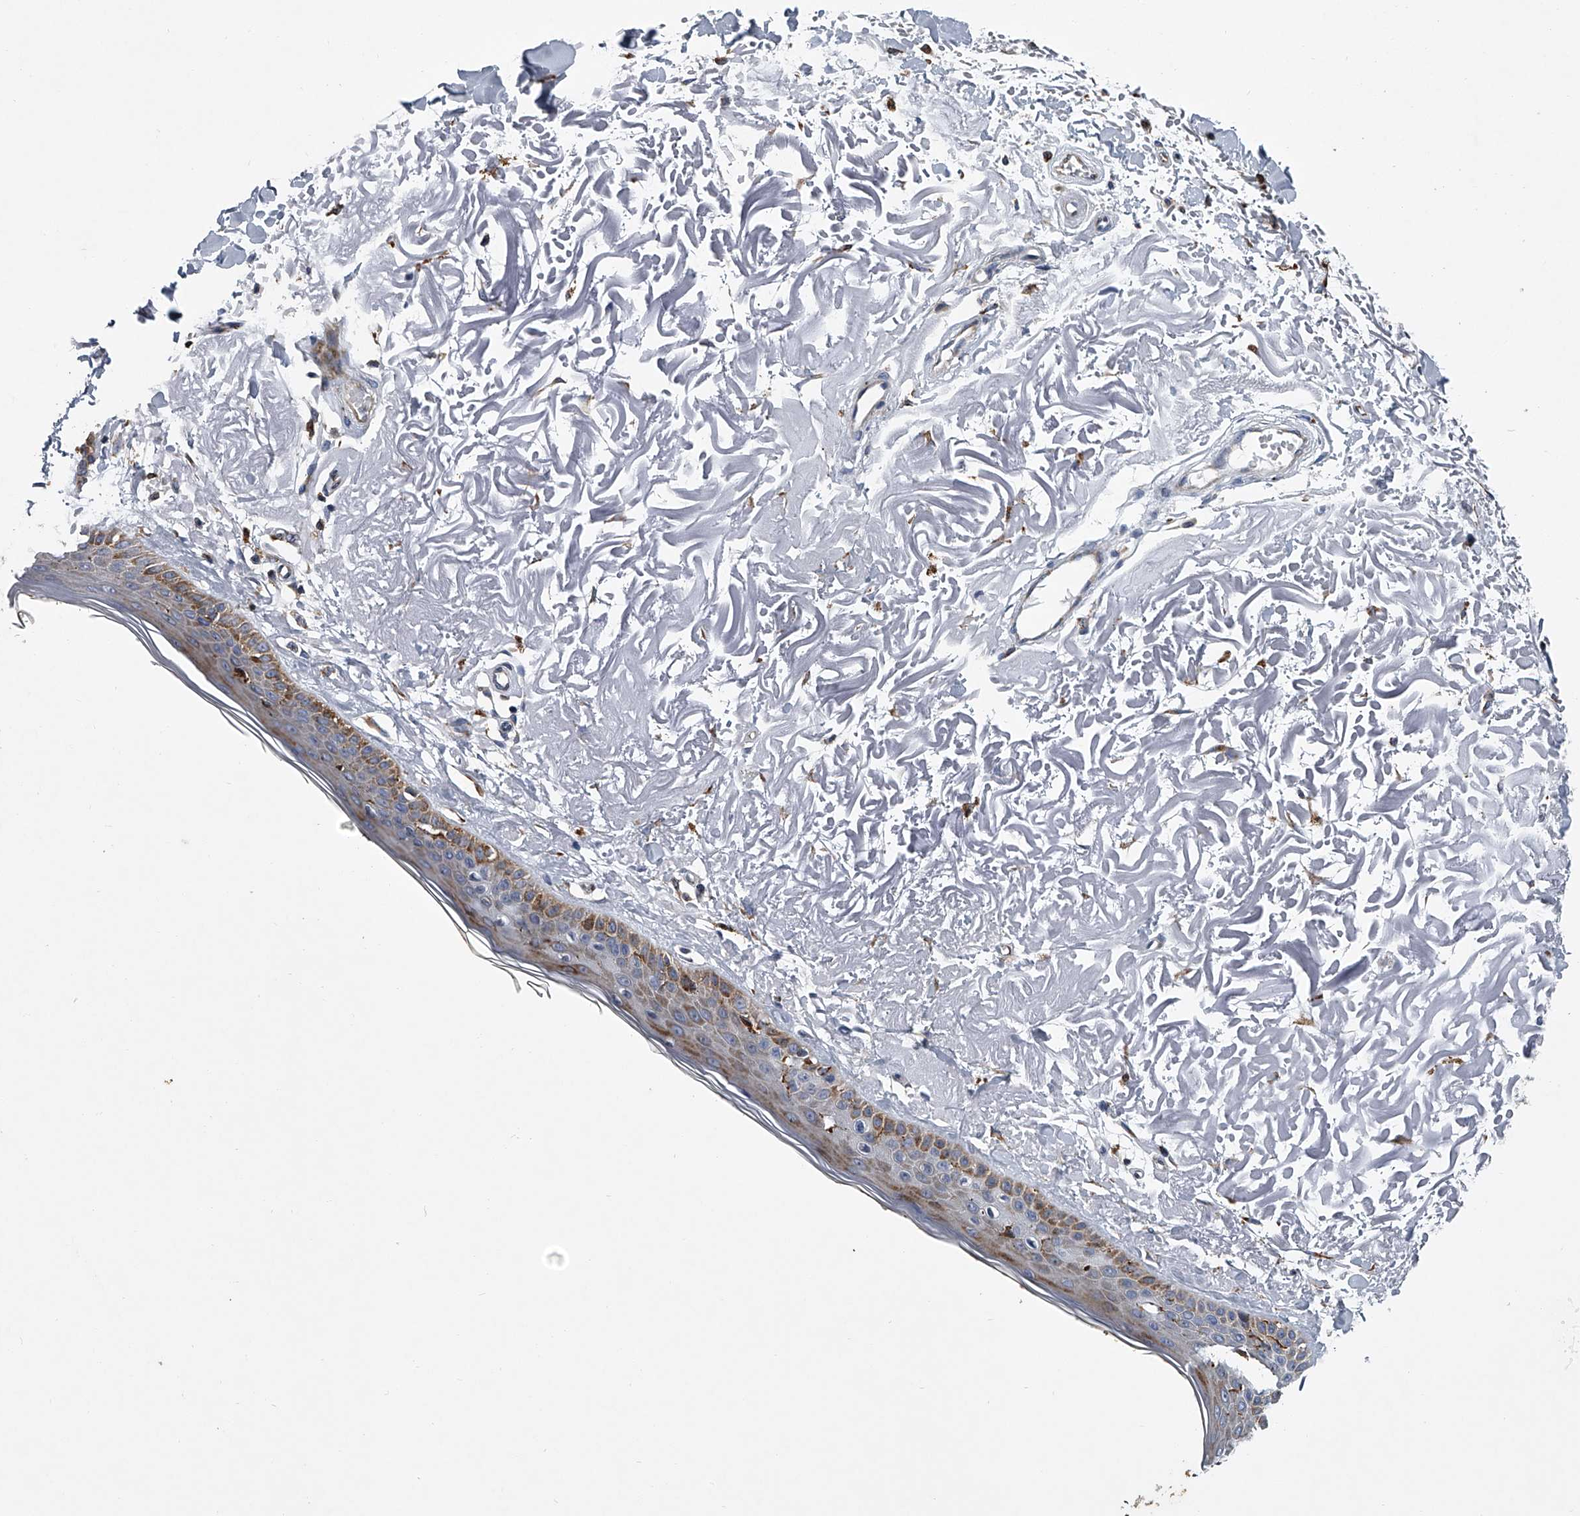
{"staining": {"intensity": "strong", "quantity": ">75%", "location": "cytoplasmic/membranous"}, "tissue": "skin", "cell_type": "Fibroblasts", "image_type": "normal", "snomed": [{"axis": "morphology", "description": "Normal tissue, NOS"}, {"axis": "topography", "description": "Skin"}, {"axis": "topography", "description": "Skeletal muscle"}], "caption": "Immunohistochemical staining of unremarkable skin reveals high levels of strong cytoplasmic/membranous staining in about >75% of fibroblasts.", "gene": "TMEM63C", "patient": {"sex": "male", "age": 83}}